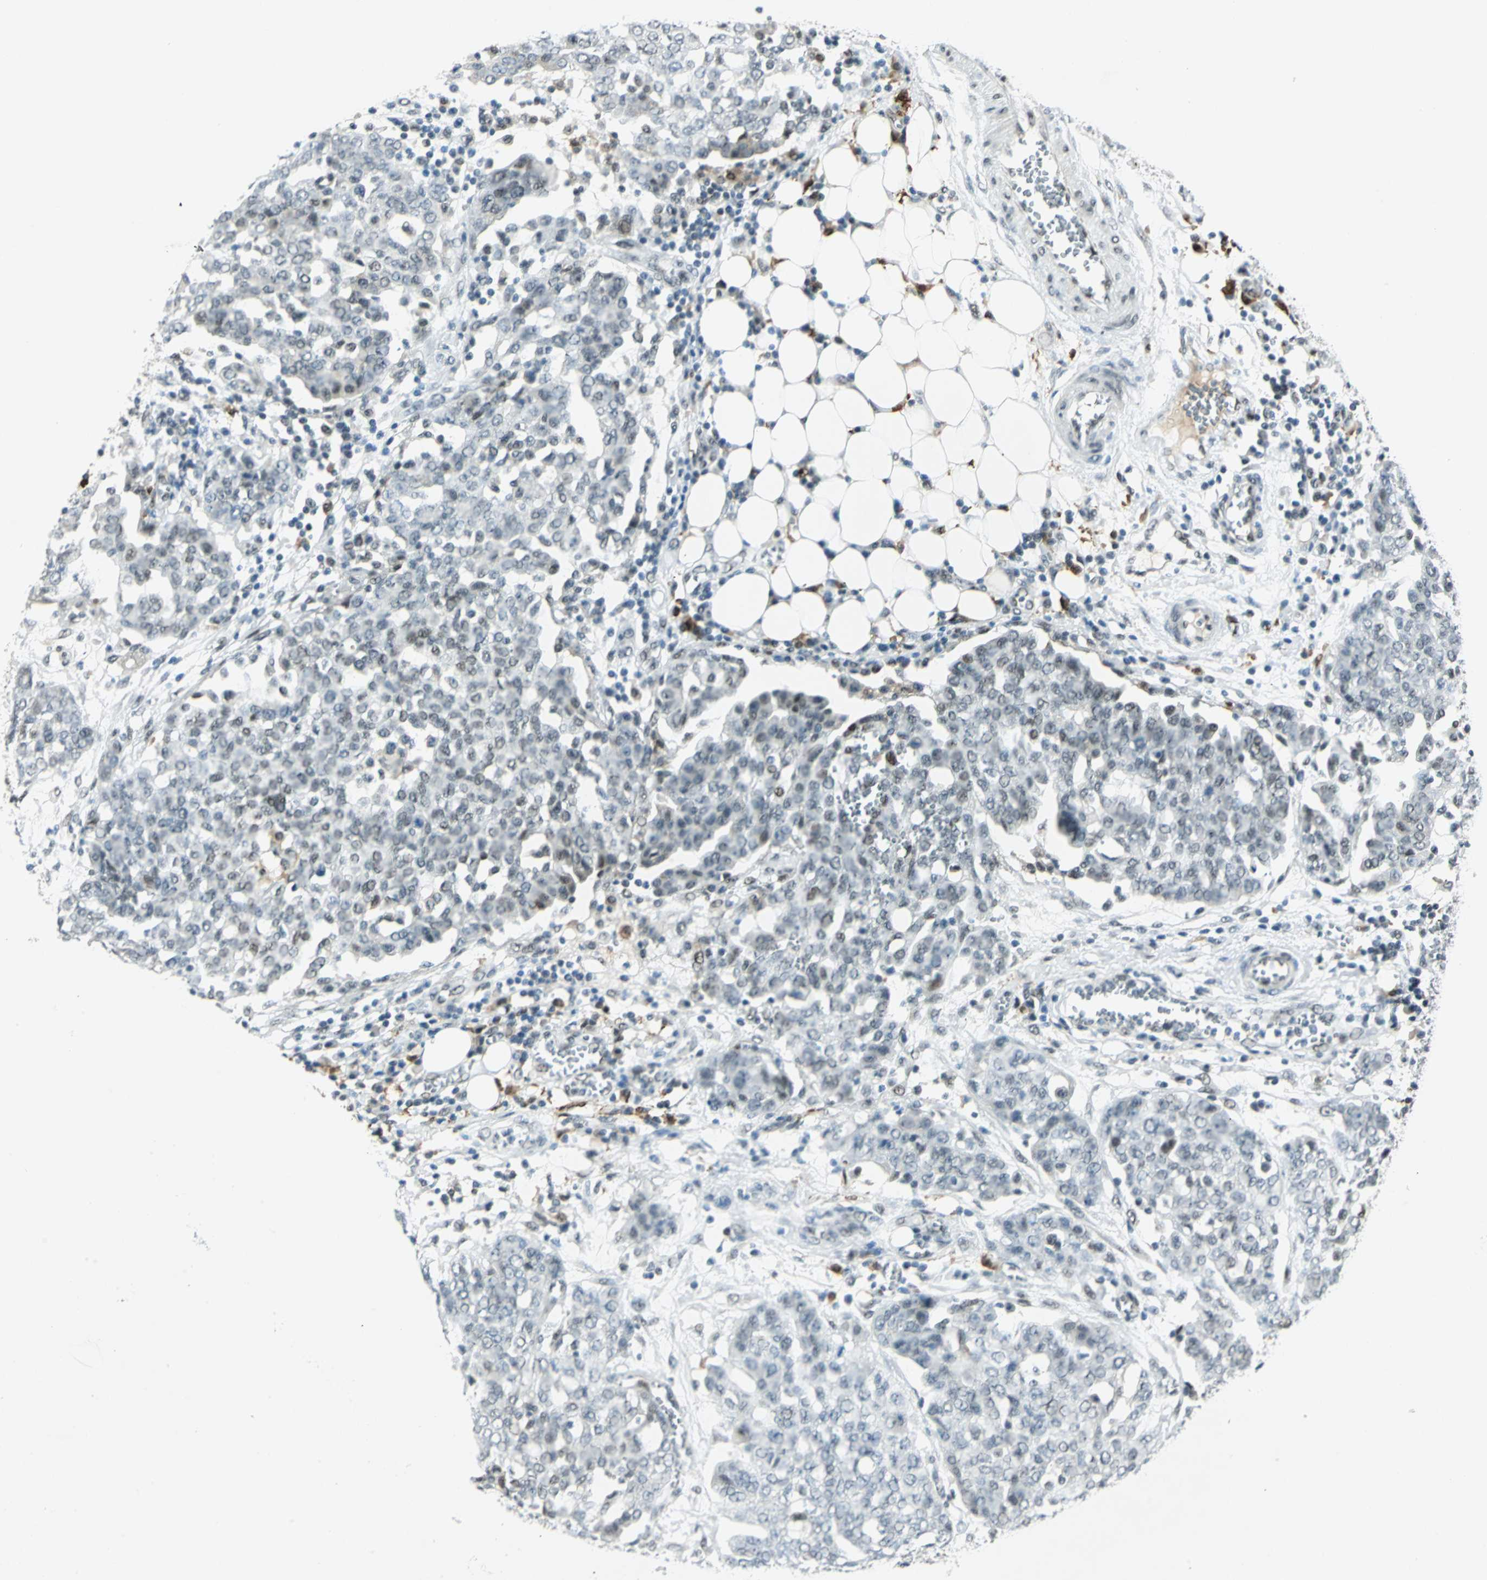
{"staining": {"intensity": "weak", "quantity": "<25%", "location": "nuclear"}, "tissue": "ovarian cancer", "cell_type": "Tumor cells", "image_type": "cancer", "snomed": [{"axis": "morphology", "description": "Cystadenocarcinoma, serous, NOS"}, {"axis": "topography", "description": "Soft tissue"}, {"axis": "topography", "description": "Ovary"}], "caption": "A high-resolution histopathology image shows IHC staining of serous cystadenocarcinoma (ovarian), which exhibits no significant staining in tumor cells.", "gene": "MTMR10", "patient": {"sex": "female", "age": 57}}